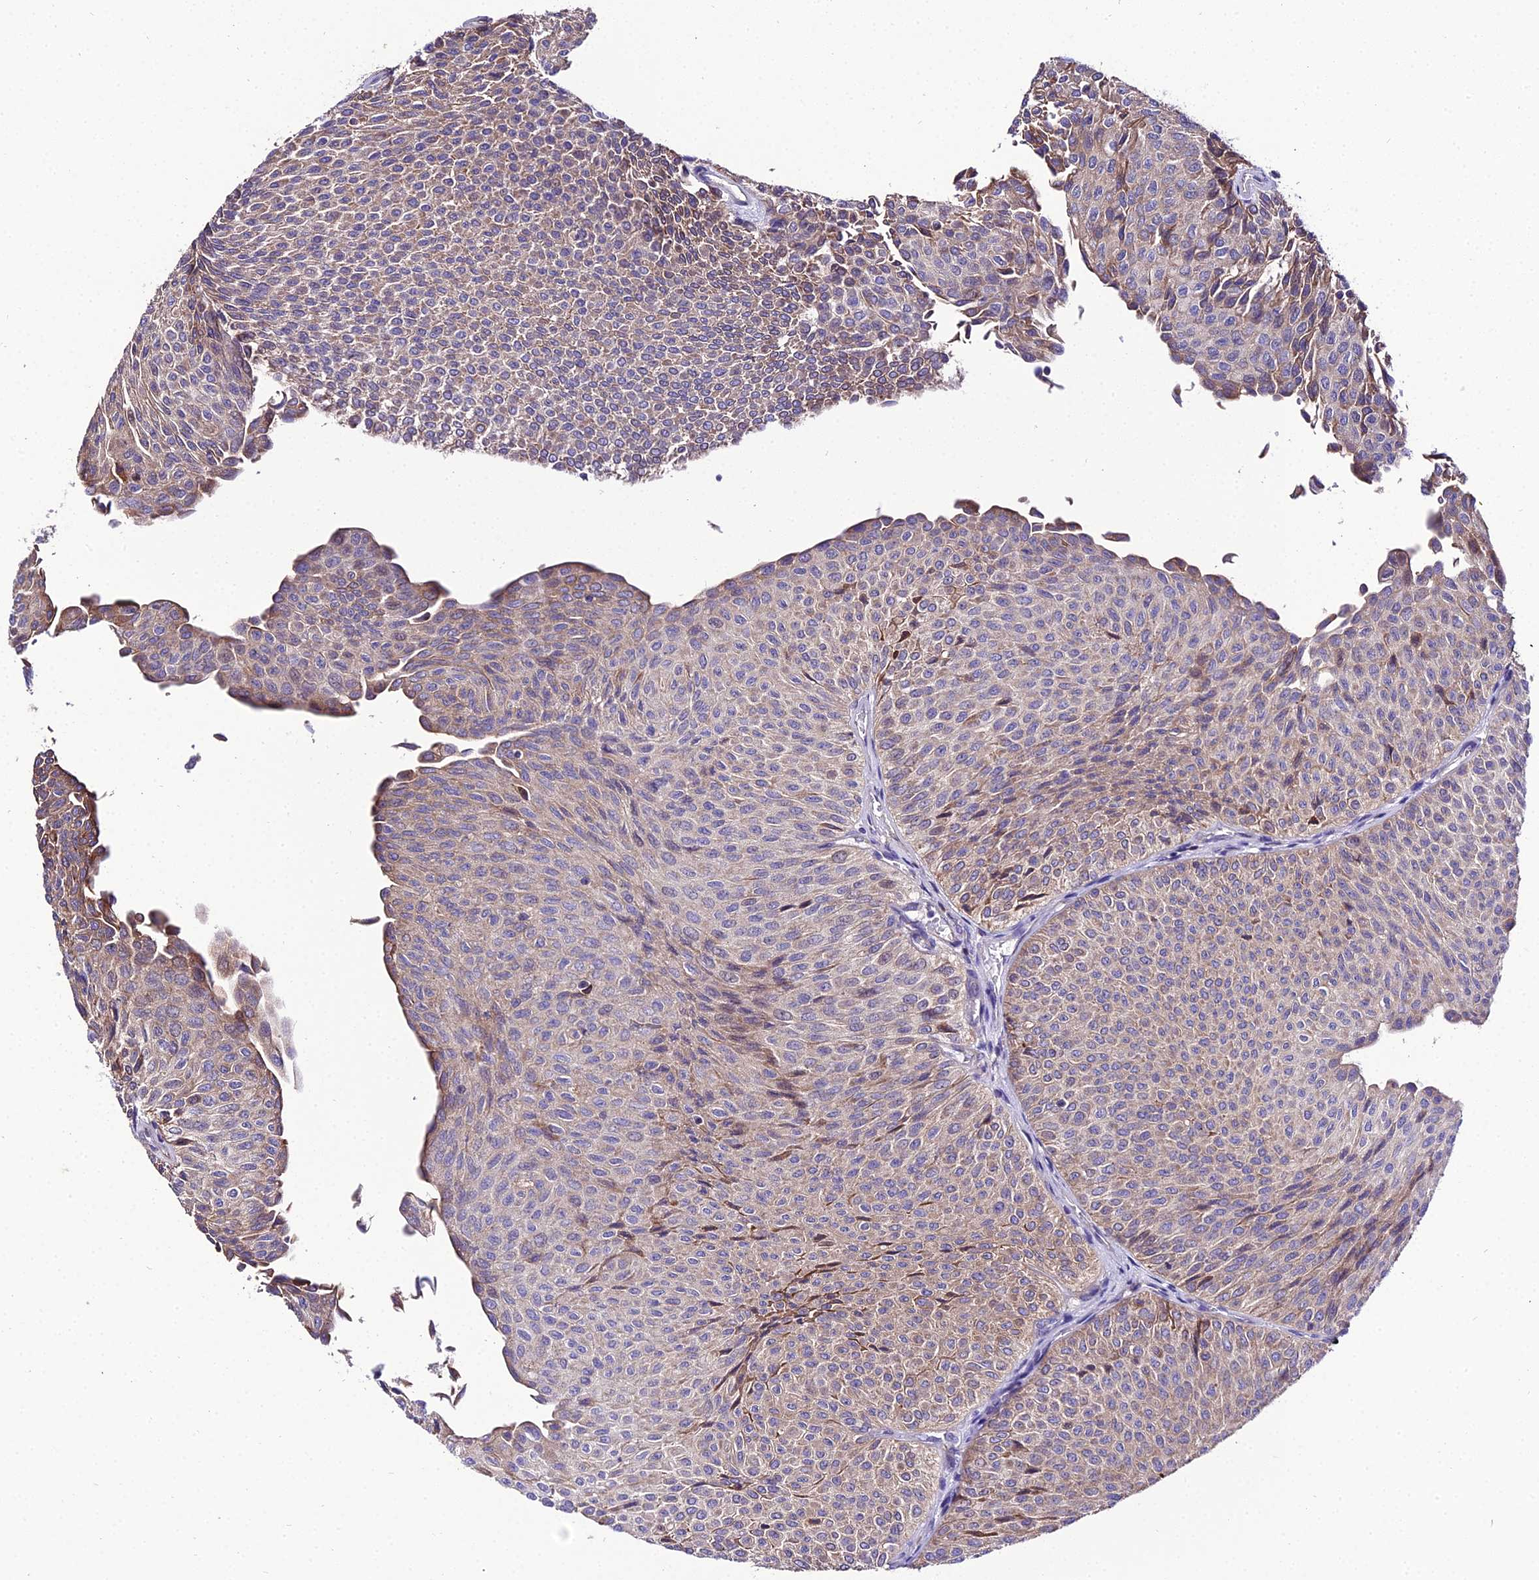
{"staining": {"intensity": "weak", "quantity": "25%-75%", "location": "cytoplasmic/membranous"}, "tissue": "urothelial cancer", "cell_type": "Tumor cells", "image_type": "cancer", "snomed": [{"axis": "morphology", "description": "Urothelial carcinoma, Low grade"}, {"axis": "topography", "description": "Urinary bladder"}], "caption": "This histopathology image shows IHC staining of low-grade urothelial carcinoma, with low weak cytoplasmic/membranous staining in approximately 25%-75% of tumor cells.", "gene": "SHQ1", "patient": {"sex": "male", "age": 78}}